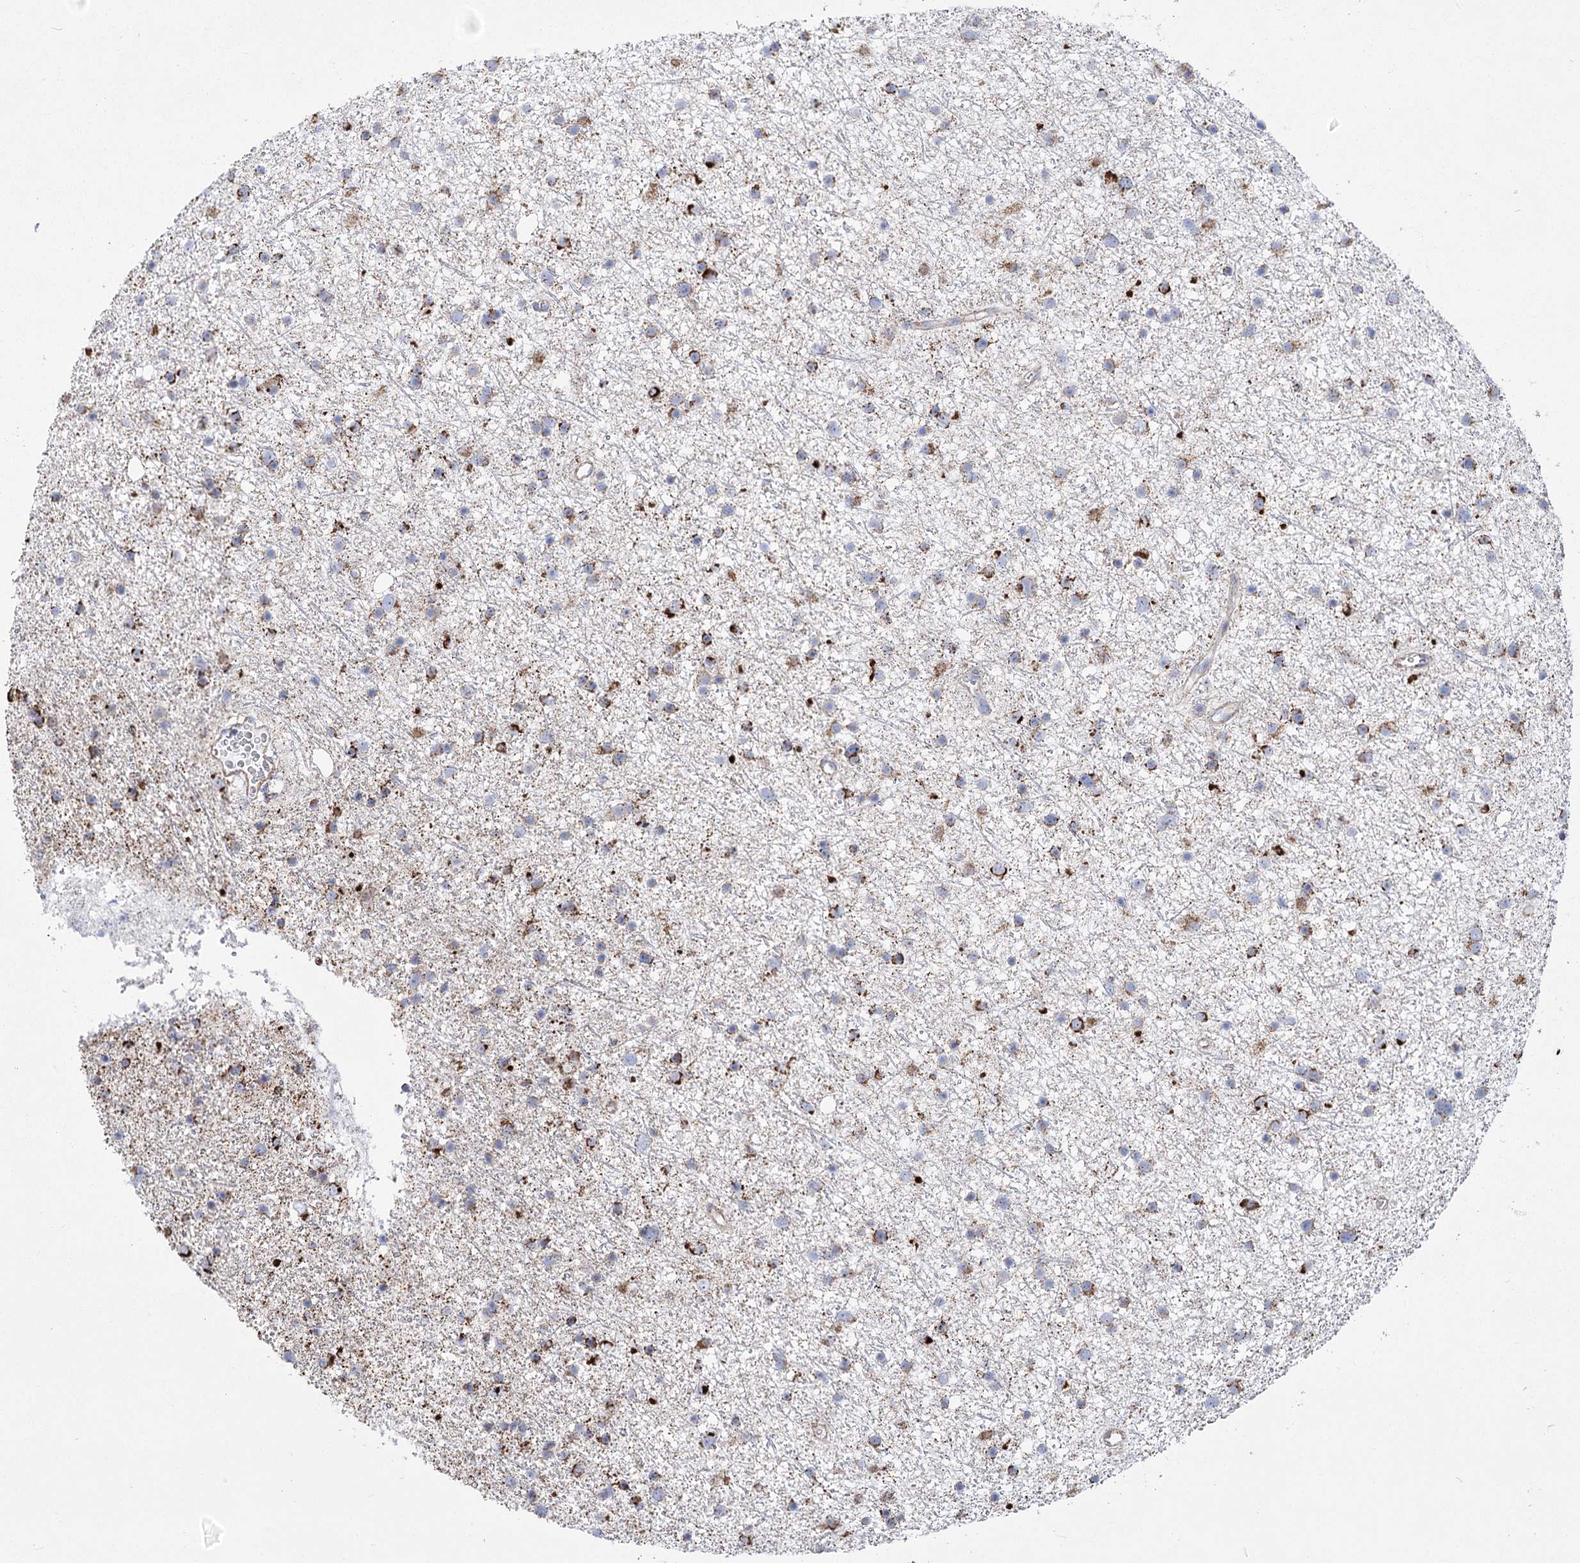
{"staining": {"intensity": "strong", "quantity": "25%-75%", "location": "cytoplasmic/membranous"}, "tissue": "glioma", "cell_type": "Tumor cells", "image_type": "cancer", "snomed": [{"axis": "morphology", "description": "Glioma, malignant, Low grade"}, {"axis": "topography", "description": "Cerebral cortex"}], "caption": "Immunohistochemical staining of human glioma displays strong cytoplasmic/membranous protein staining in about 25%-75% of tumor cells.", "gene": "PDHB", "patient": {"sex": "female", "age": 39}}